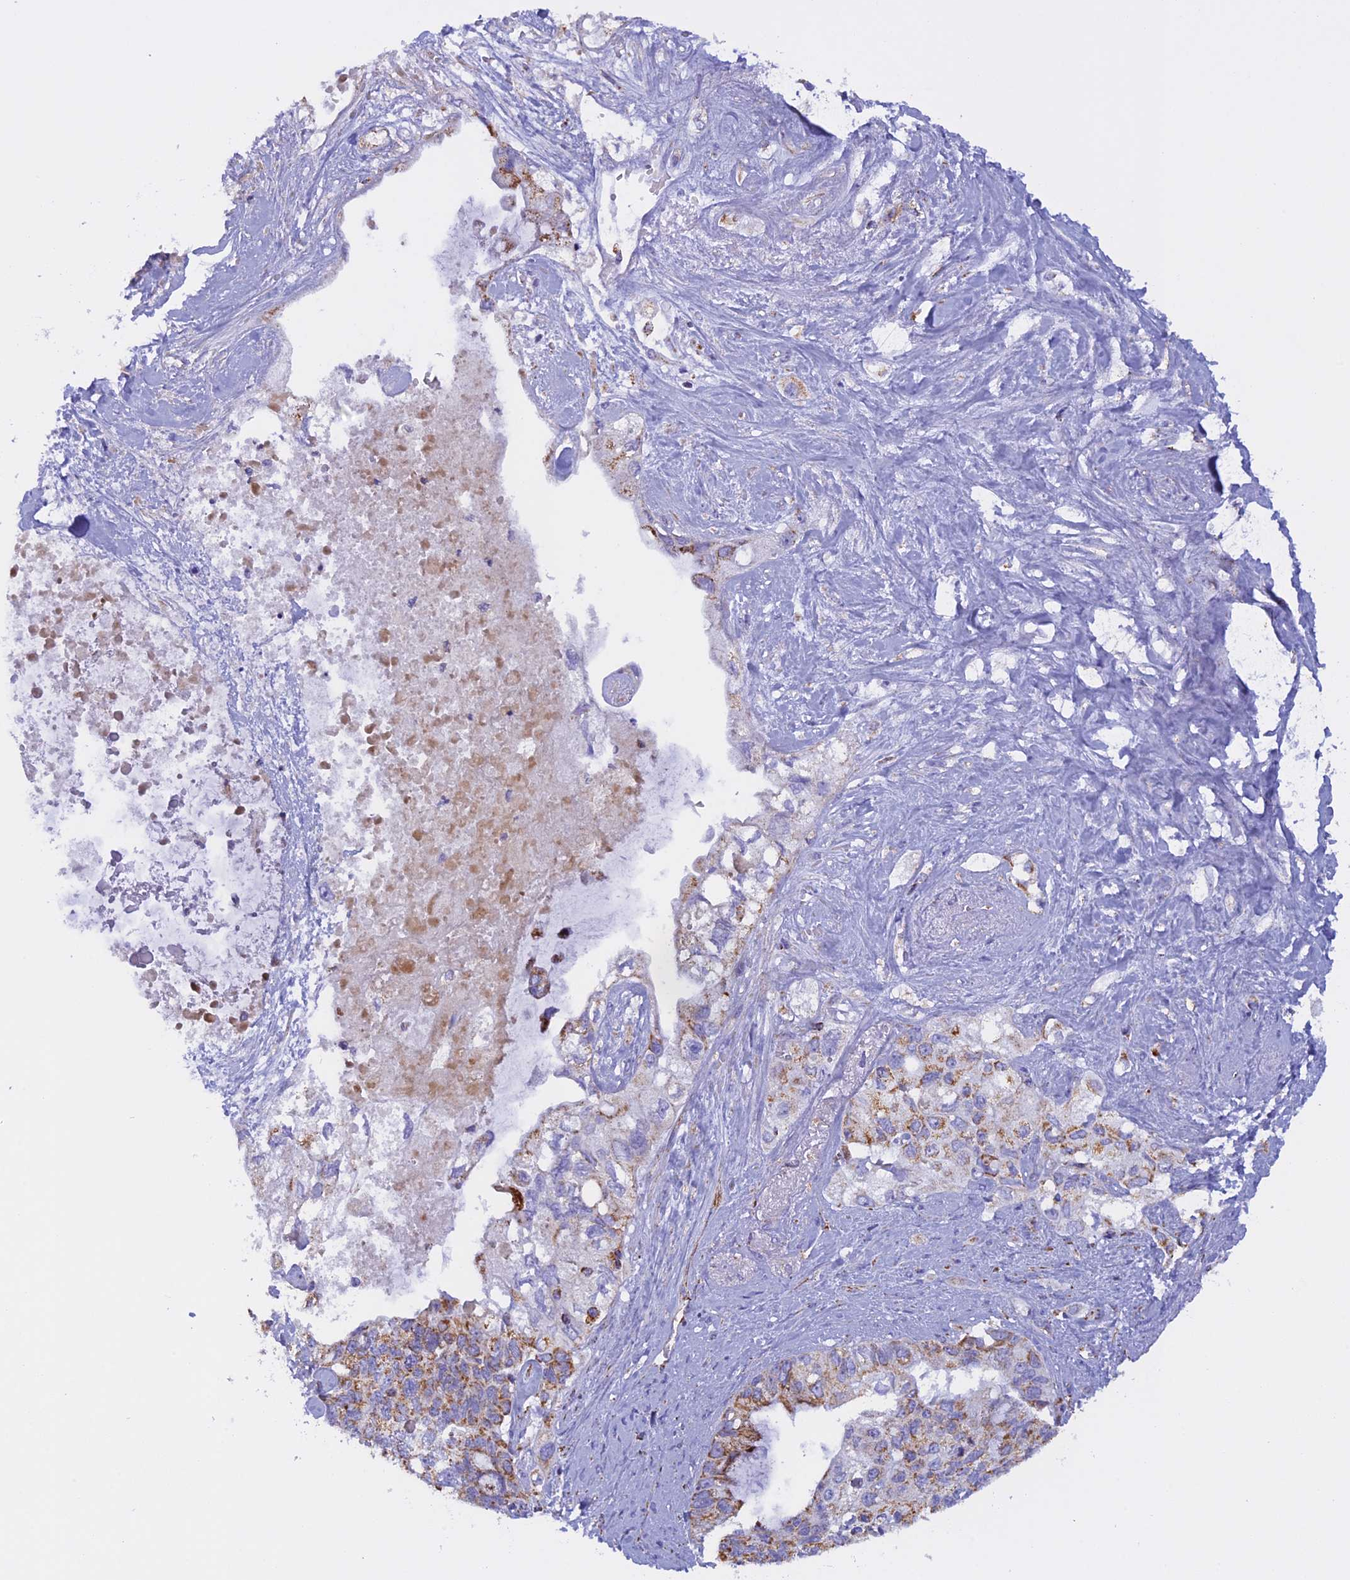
{"staining": {"intensity": "moderate", "quantity": ">75%", "location": "cytoplasmic/membranous"}, "tissue": "pancreatic cancer", "cell_type": "Tumor cells", "image_type": "cancer", "snomed": [{"axis": "morphology", "description": "Adenocarcinoma, NOS"}, {"axis": "topography", "description": "Pancreas"}], "caption": "About >75% of tumor cells in human adenocarcinoma (pancreatic) reveal moderate cytoplasmic/membranous protein positivity as visualized by brown immunohistochemical staining.", "gene": "KCNG1", "patient": {"sex": "female", "age": 56}}